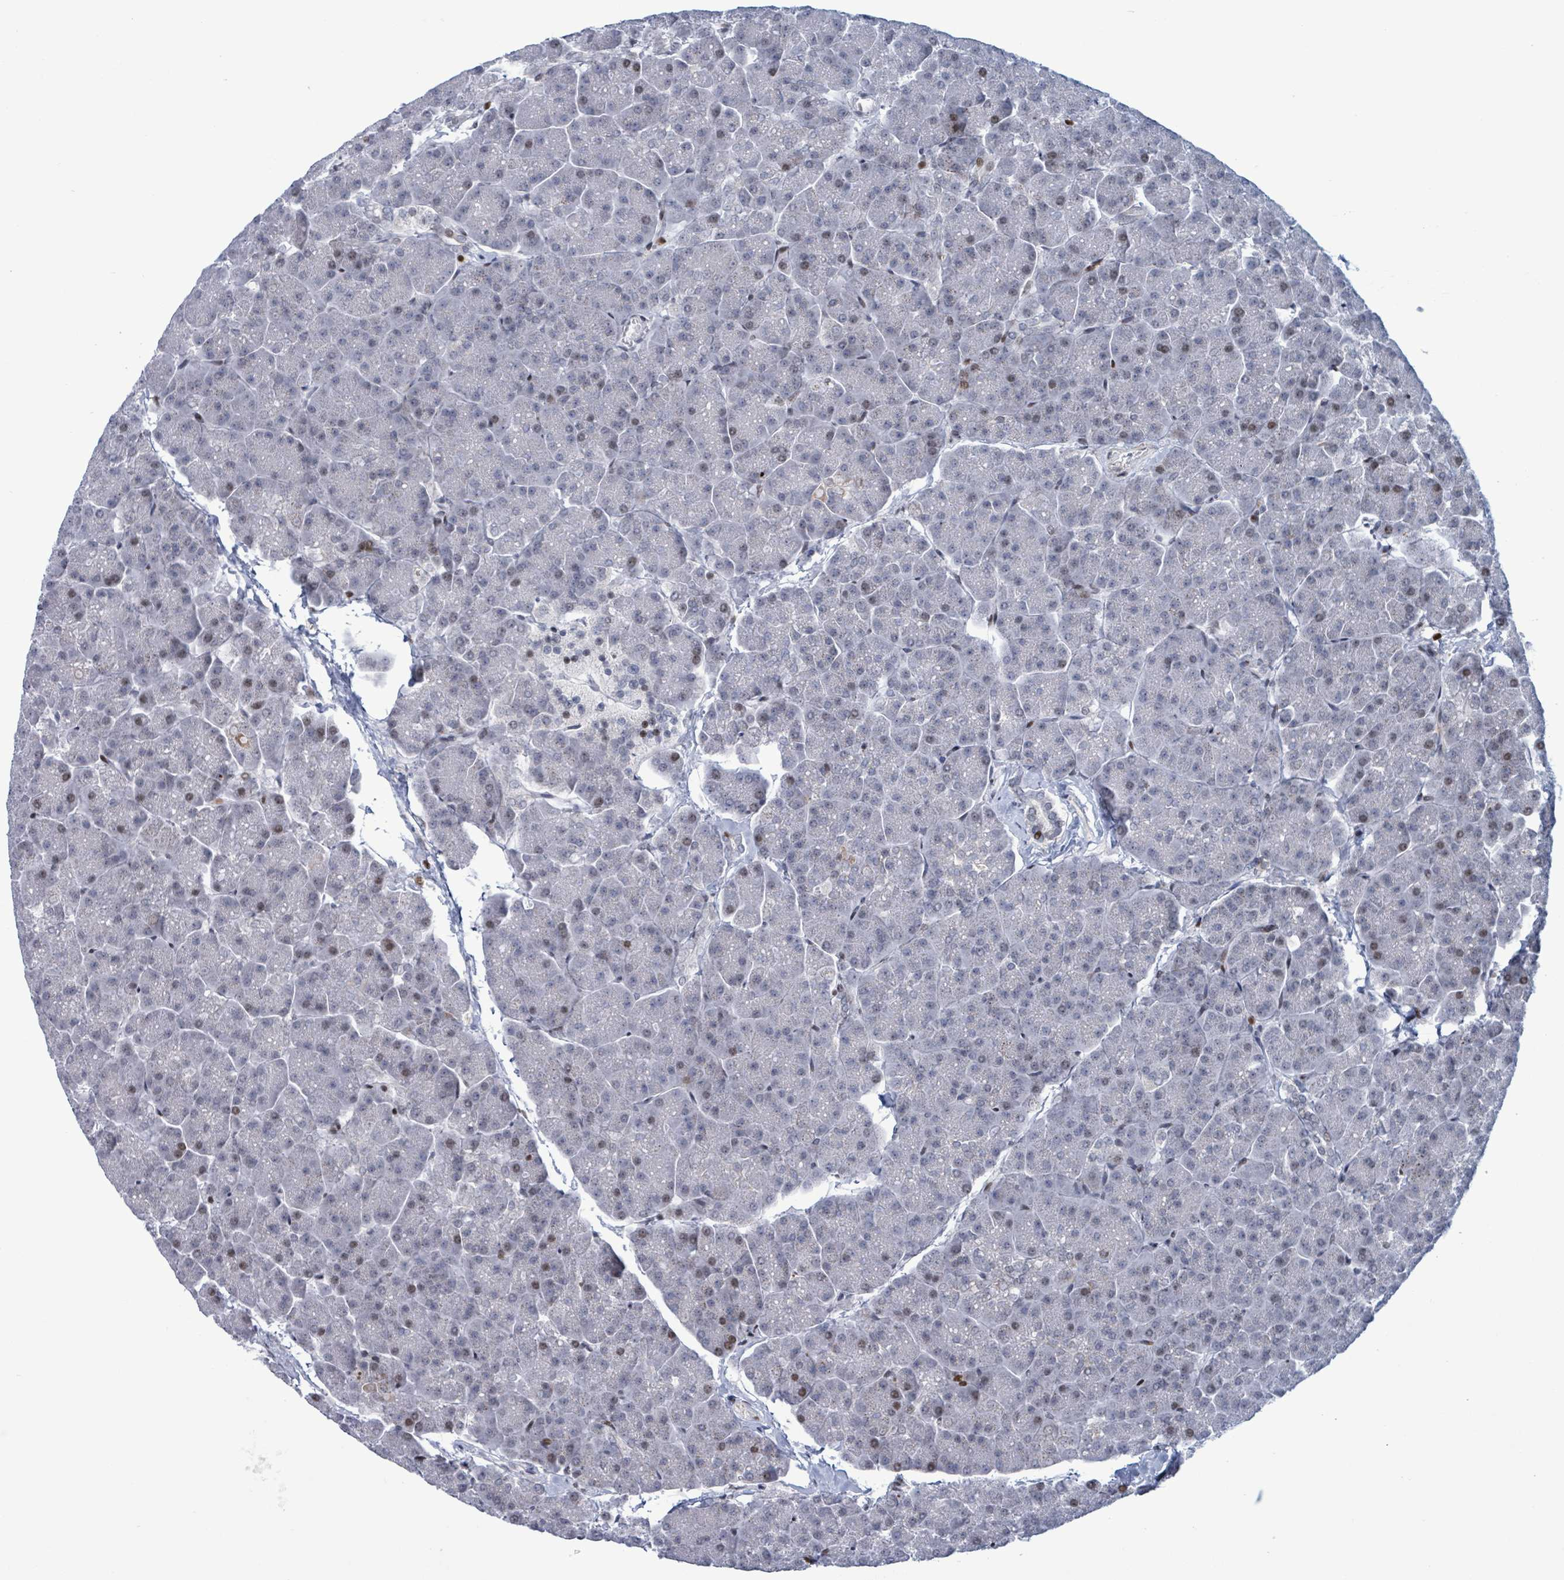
{"staining": {"intensity": "strong", "quantity": "<25%", "location": "nuclear"}, "tissue": "pancreas", "cell_type": "Exocrine glandular cells", "image_type": "normal", "snomed": [{"axis": "morphology", "description": "Normal tissue, NOS"}, {"axis": "topography", "description": "Pancreas"}, {"axis": "topography", "description": "Peripheral nerve tissue"}], "caption": "Strong nuclear protein positivity is appreciated in approximately <25% of exocrine glandular cells in pancreas.", "gene": "FNDC4", "patient": {"sex": "male", "age": 54}}